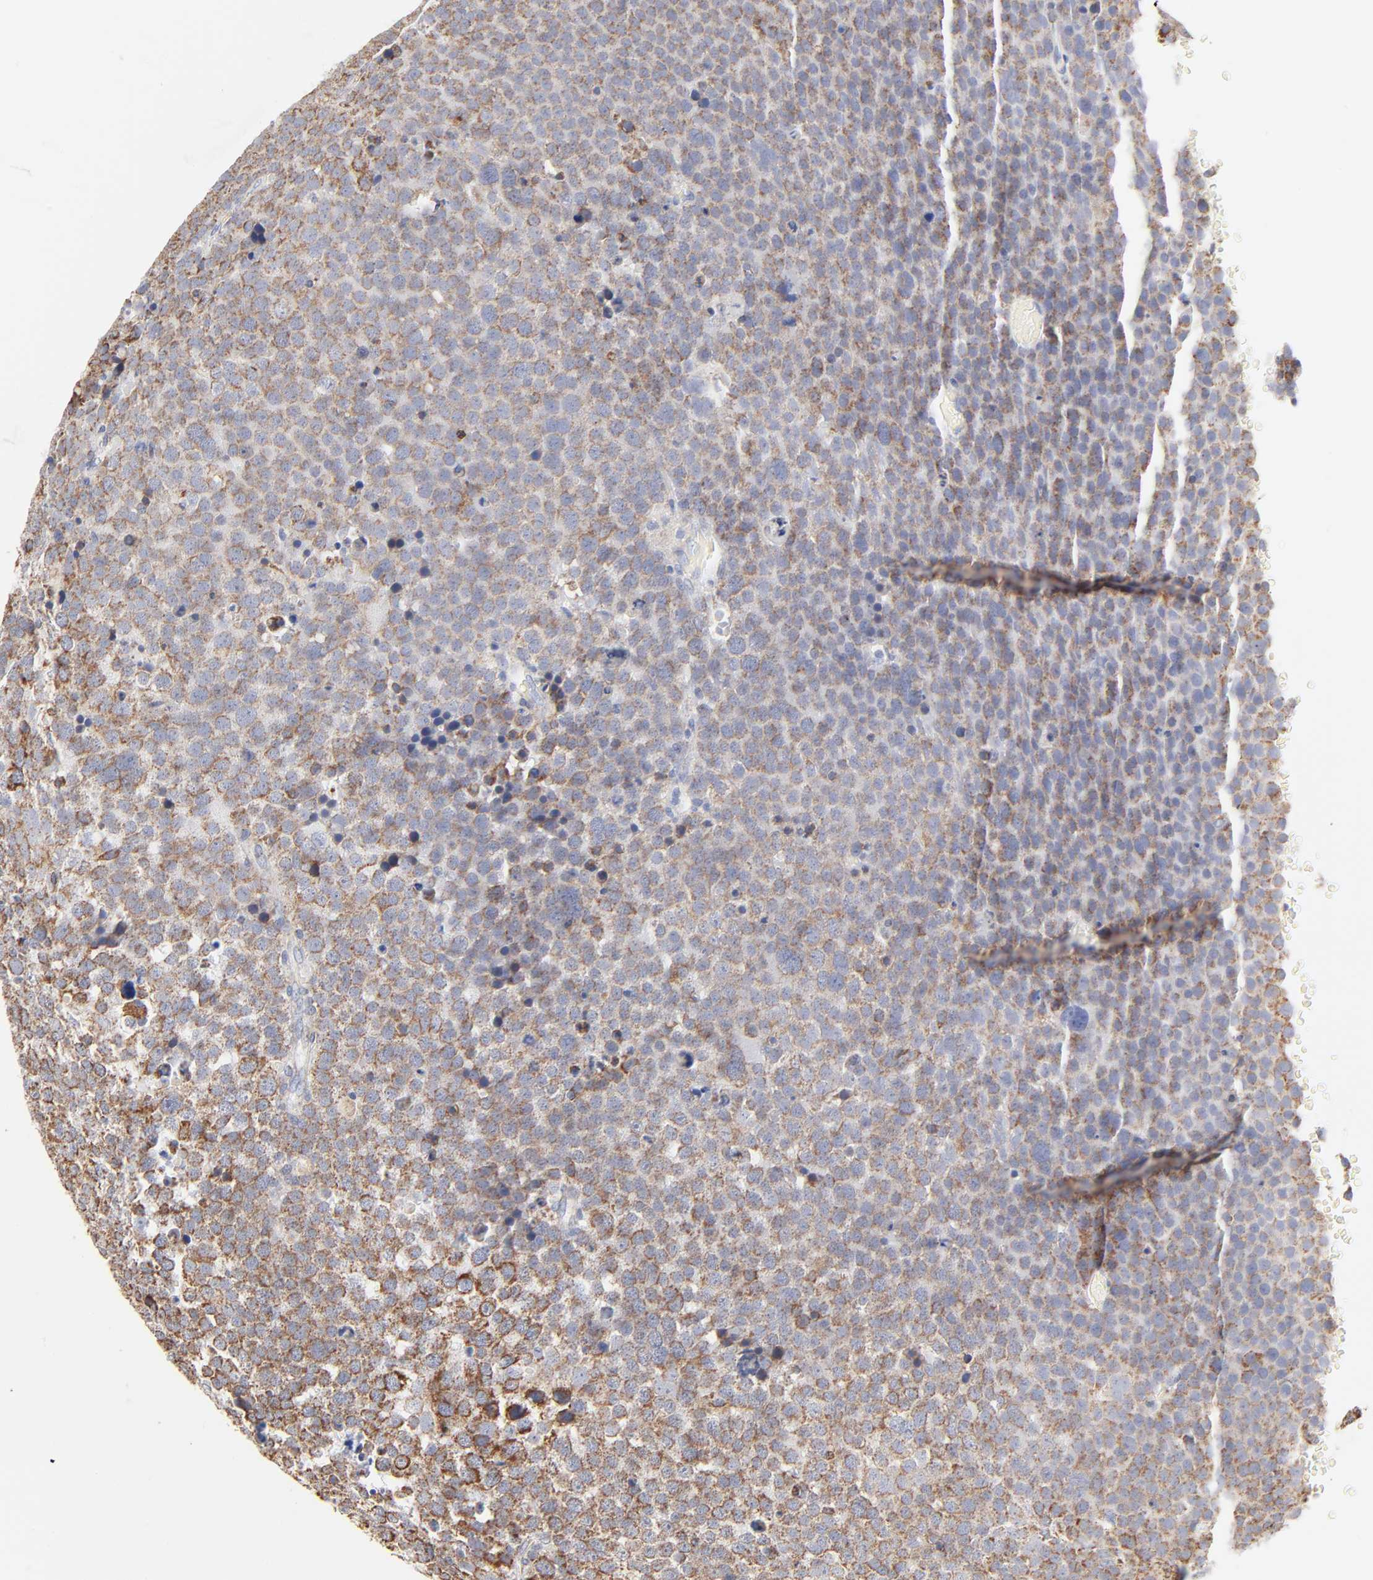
{"staining": {"intensity": "moderate", "quantity": ">75%", "location": "cytoplasmic/membranous"}, "tissue": "testis cancer", "cell_type": "Tumor cells", "image_type": "cancer", "snomed": [{"axis": "morphology", "description": "Seminoma, NOS"}, {"axis": "topography", "description": "Testis"}], "caption": "A photomicrograph showing moderate cytoplasmic/membranous staining in about >75% of tumor cells in seminoma (testis), as visualized by brown immunohistochemical staining.", "gene": "MRPL58", "patient": {"sex": "male", "age": 71}}